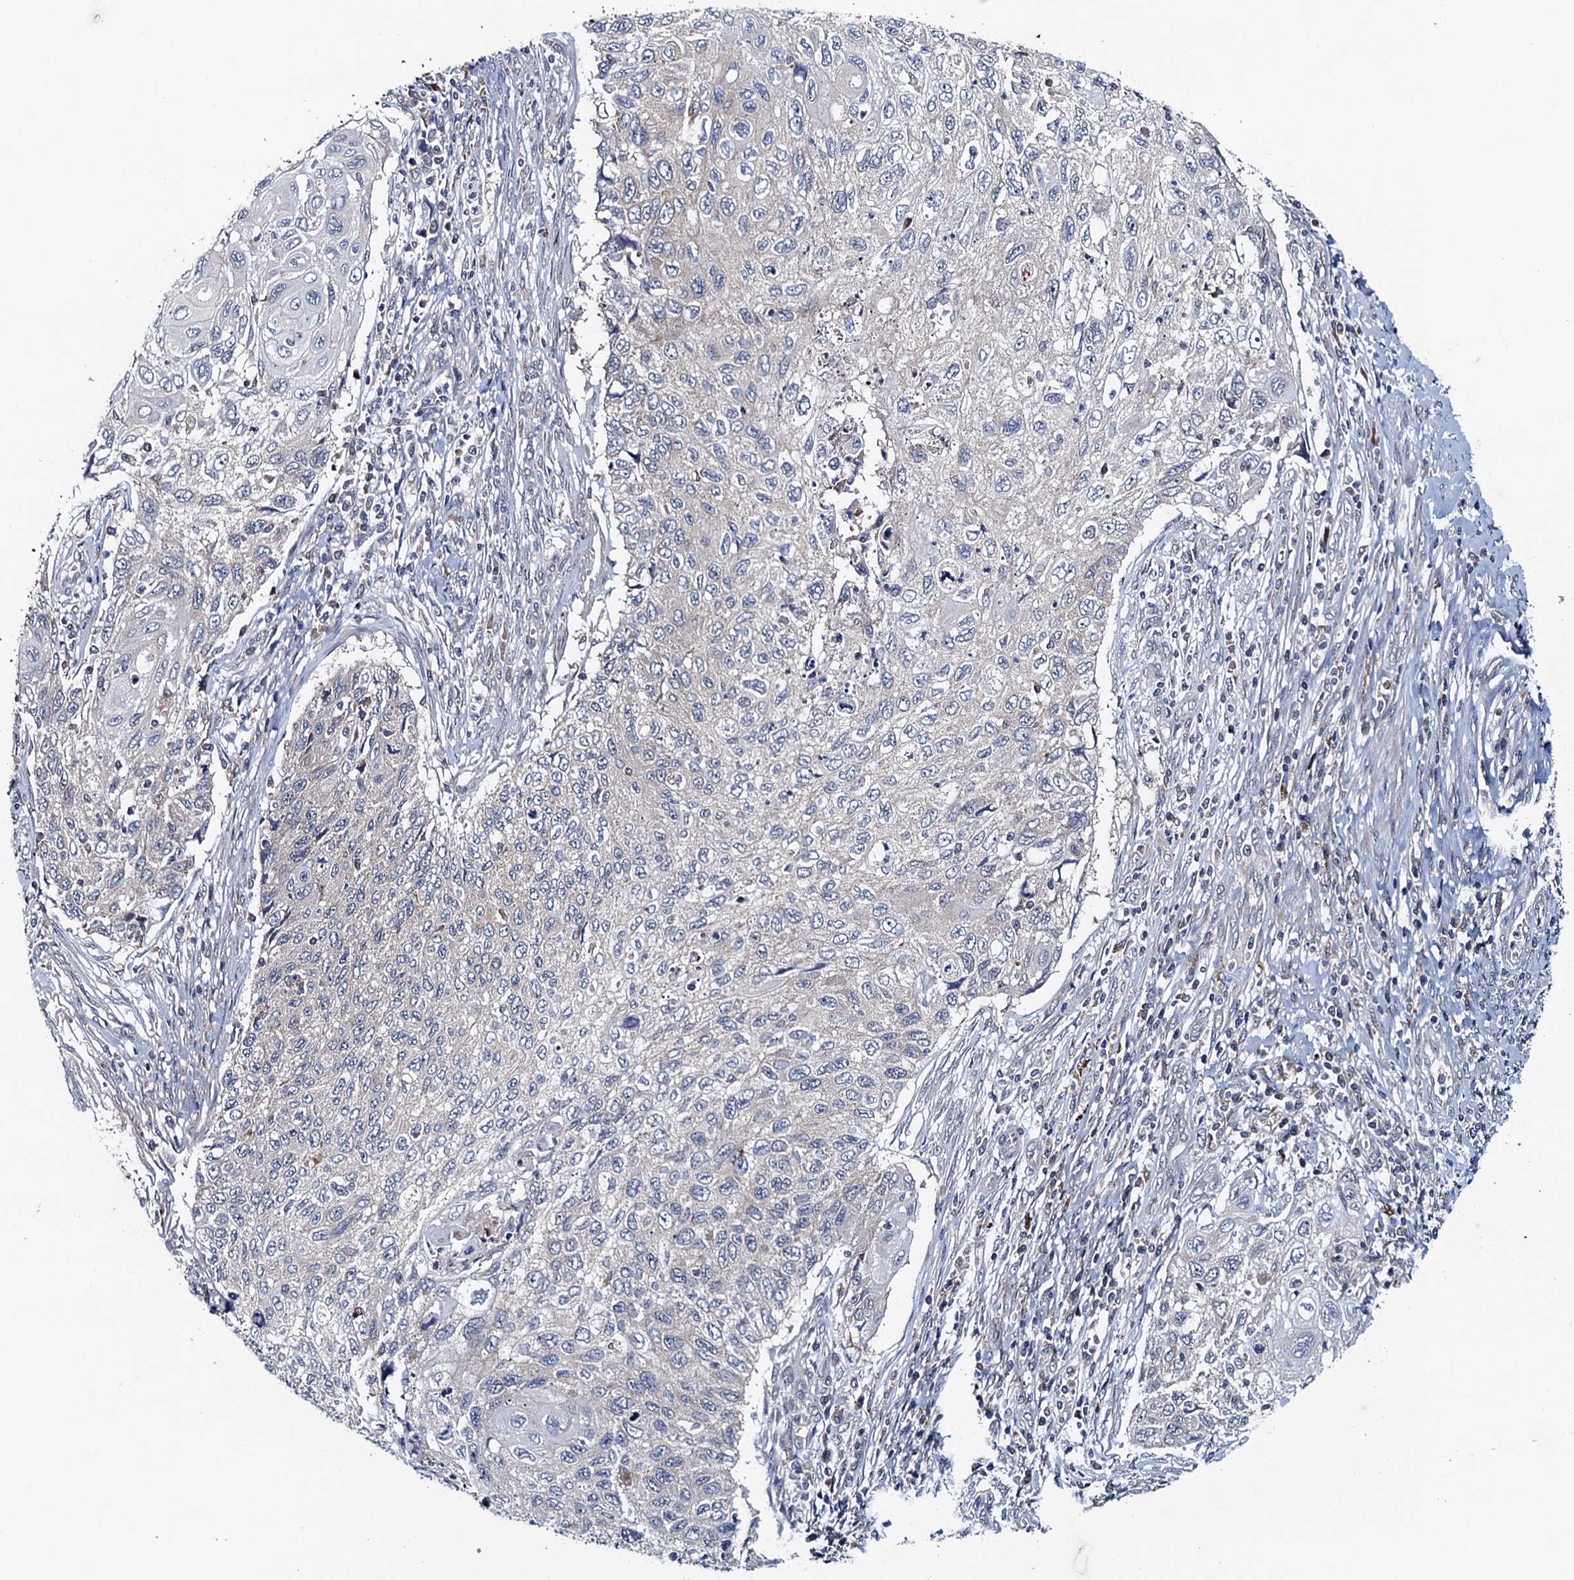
{"staining": {"intensity": "negative", "quantity": "none", "location": "none"}, "tissue": "cervical cancer", "cell_type": "Tumor cells", "image_type": "cancer", "snomed": [{"axis": "morphology", "description": "Squamous cell carcinoma, NOS"}, {"axis": "topography", "description": "Cervix"}], "caption": "This is a photomicrograph of immunohistochemistry (IHC) staining of cervical squamous cell carcinoma, which shows no expression in tumor cells.", "gene": "BLTP3B", "patient": {"sex": "female", "age": 70}}